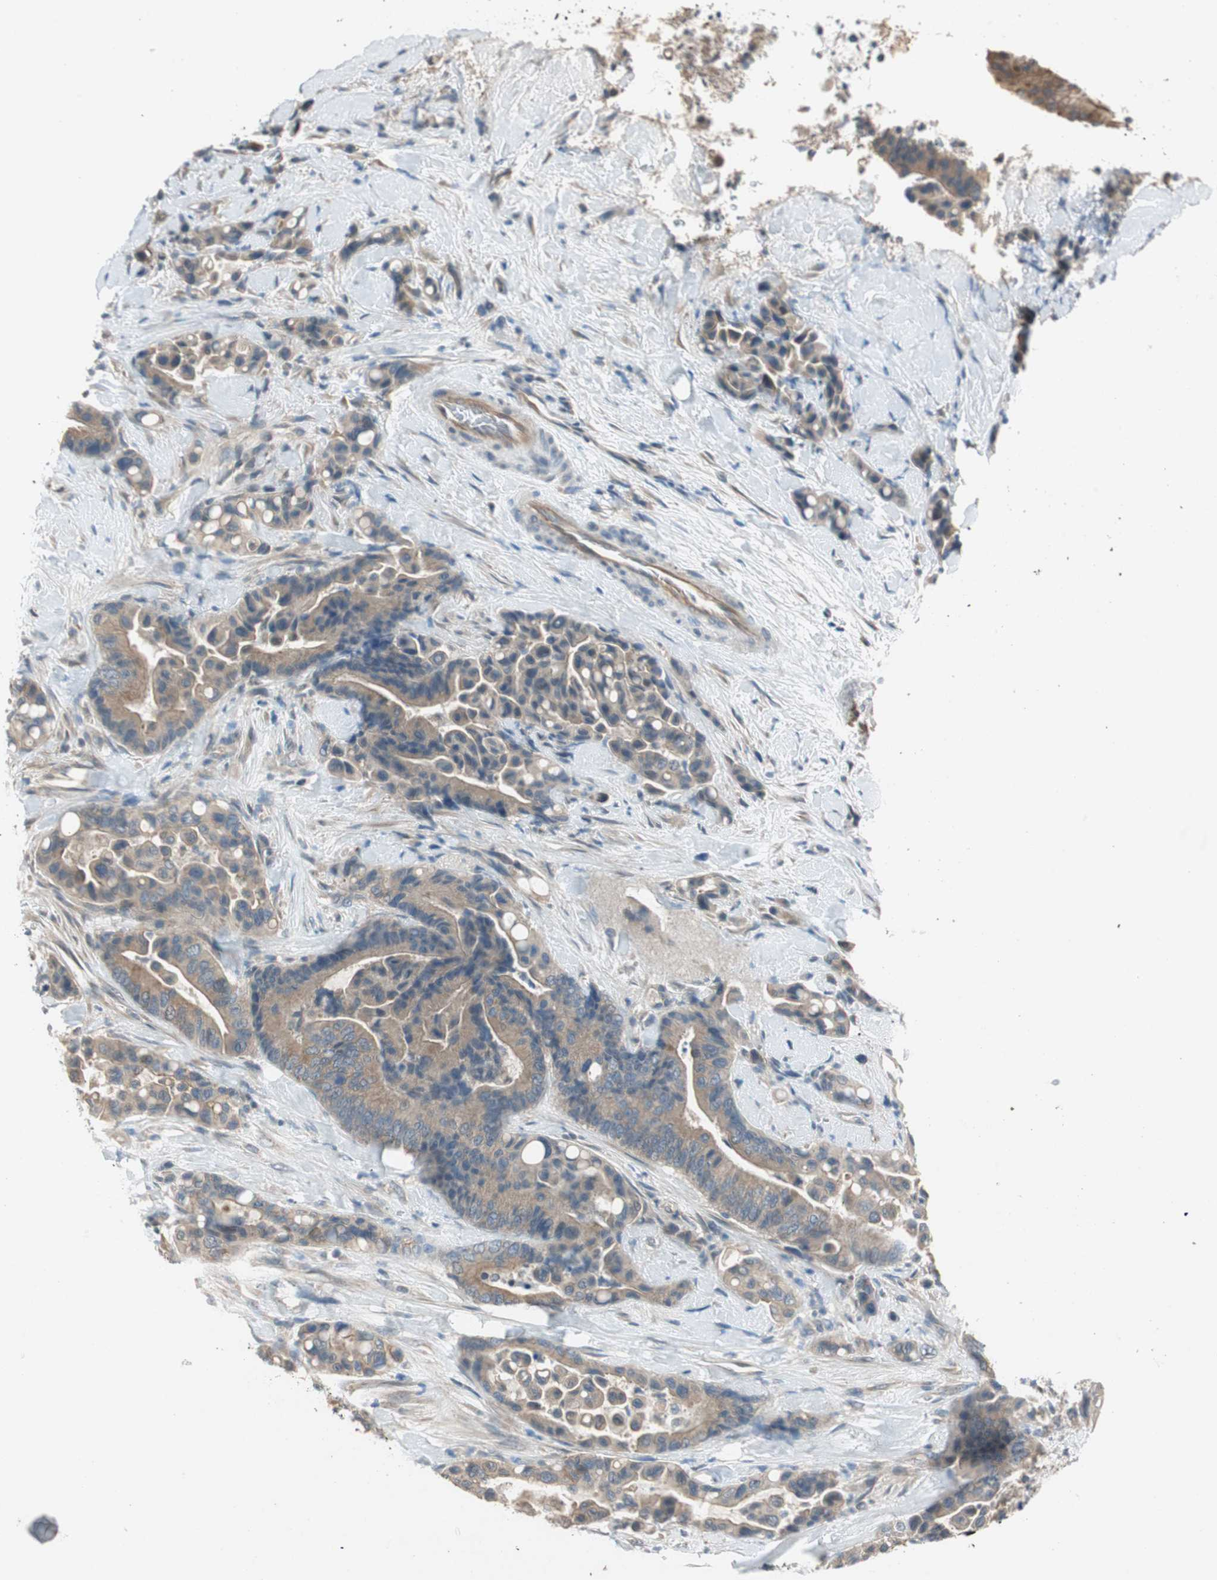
{"staining": {"intensity": "moderate", "quantity": ">75%", "location": "cytoplasmic/membranous"}, "tissue": "colorectal cancer", "cell_type": "Tumor cells", "image_type": "cancer", "snomed": [{"axis": "morphology", "description": "Normal tissue, NOS"}, {"axis": "morphology", "description": "Adenocarcinoma, NOS"}, {"axis": "topography", "description": "Colon"}], "caption": "High-power microscopy captured an immunohistochemistry histopathology image of colorectal cancer (adenocarcinoma), revealing moderate cytoplasmic/membranous staining in about >75% of tumor cells.", "gene": "NCLN", "patient": {"sex": "male", "age": 82}}